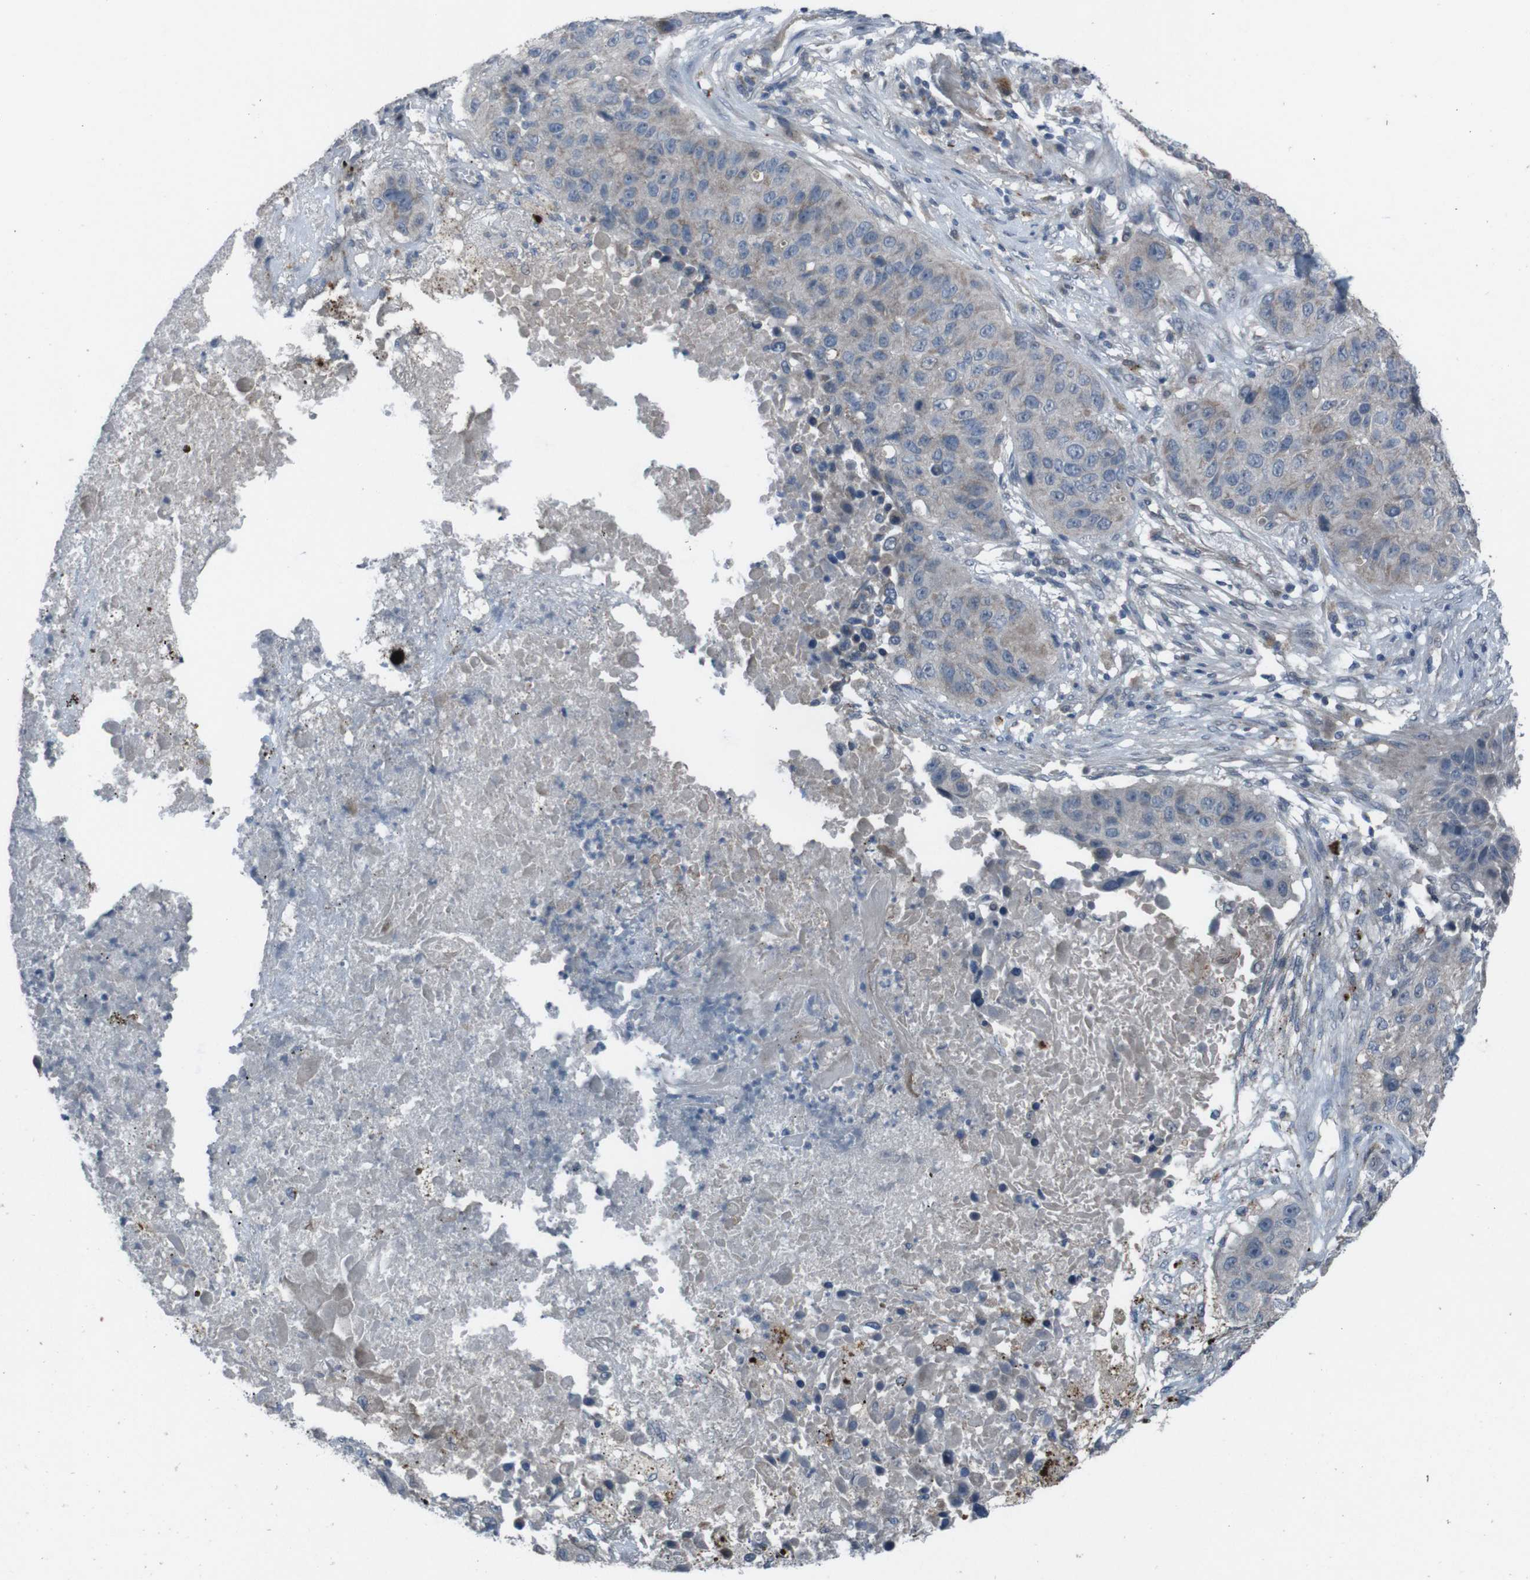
{"staining": {"intensity": "weak", "quantity": ">75%", "location": "cytoplasmic/membranous"}, "tissue": "lung cancer", "cell_type": "Tumor cells", "image_type": "cancer", "snomed": [{"axis": "morphology", "description": "Squamous cell carcinoma, NOS"}, {"axis": "topography", "description": "Lung"}], "caption": "Immunohistochemical staining of lung cancer demonstrates low levels of weak cytoplasmic/membranous protein positivity in about >75% of tumor cells. (brown staining indicates protein expression, while blue staining denotes nuclei).", "gene": "EFNA5", "patient": {"sex": "male", "age": 57}}